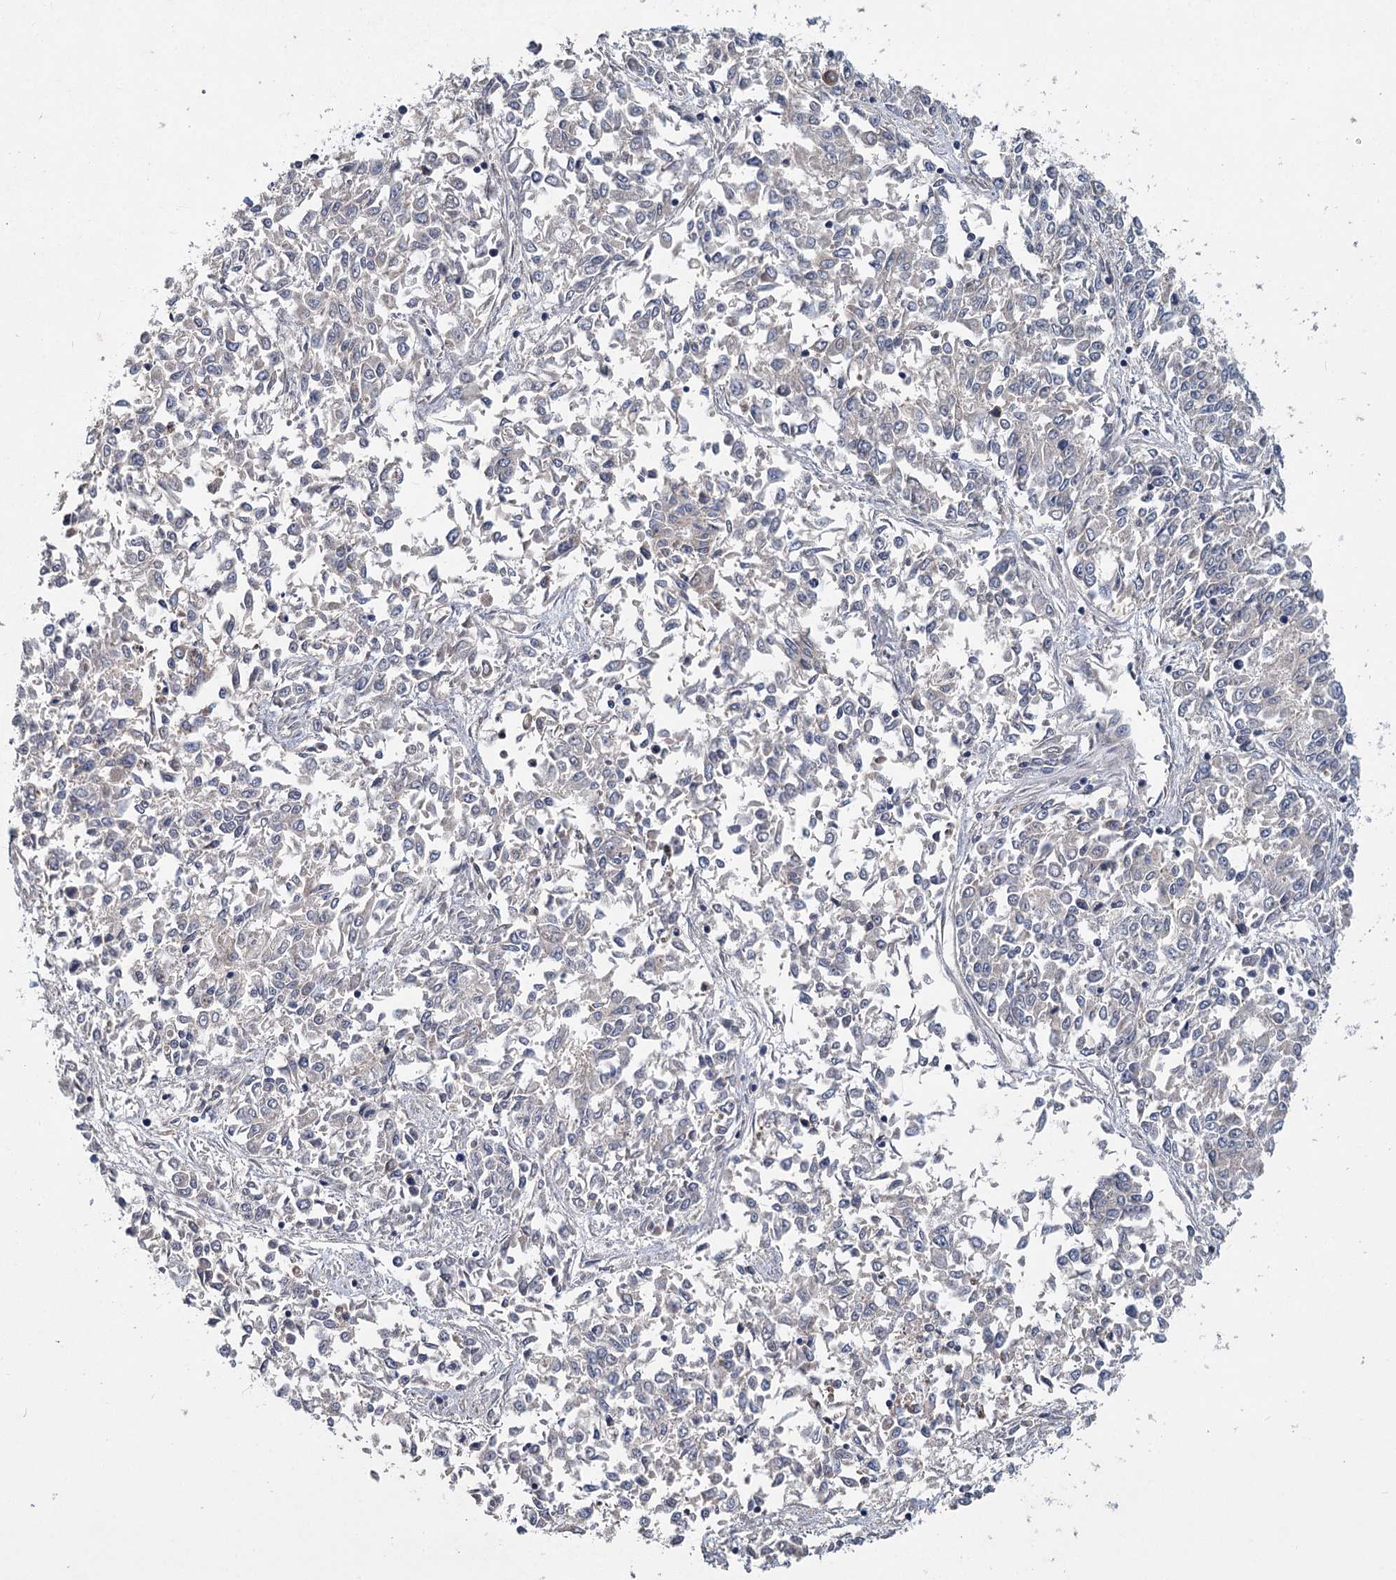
{"staining": {"intensity": "negative", "quantity": "none", "location": "none"}, "tissue": "endometrial cancer", "cell_type": "Tumor cells", "image_type": "cancer", "snomed": [{"axis": "morphology", "description": "Adenocarcinoma, NOS"}, {"axis": "topography", "description": "Endometrium"}], "caption": "DAB (3,3'-diaminobenzidine) immunohistochemical staining of endometrial adenocarcinoma reveals no significant positivity in tumor cells.", "gene": "ANKRD16", "patient": {"sex": "female", "age": 50}}